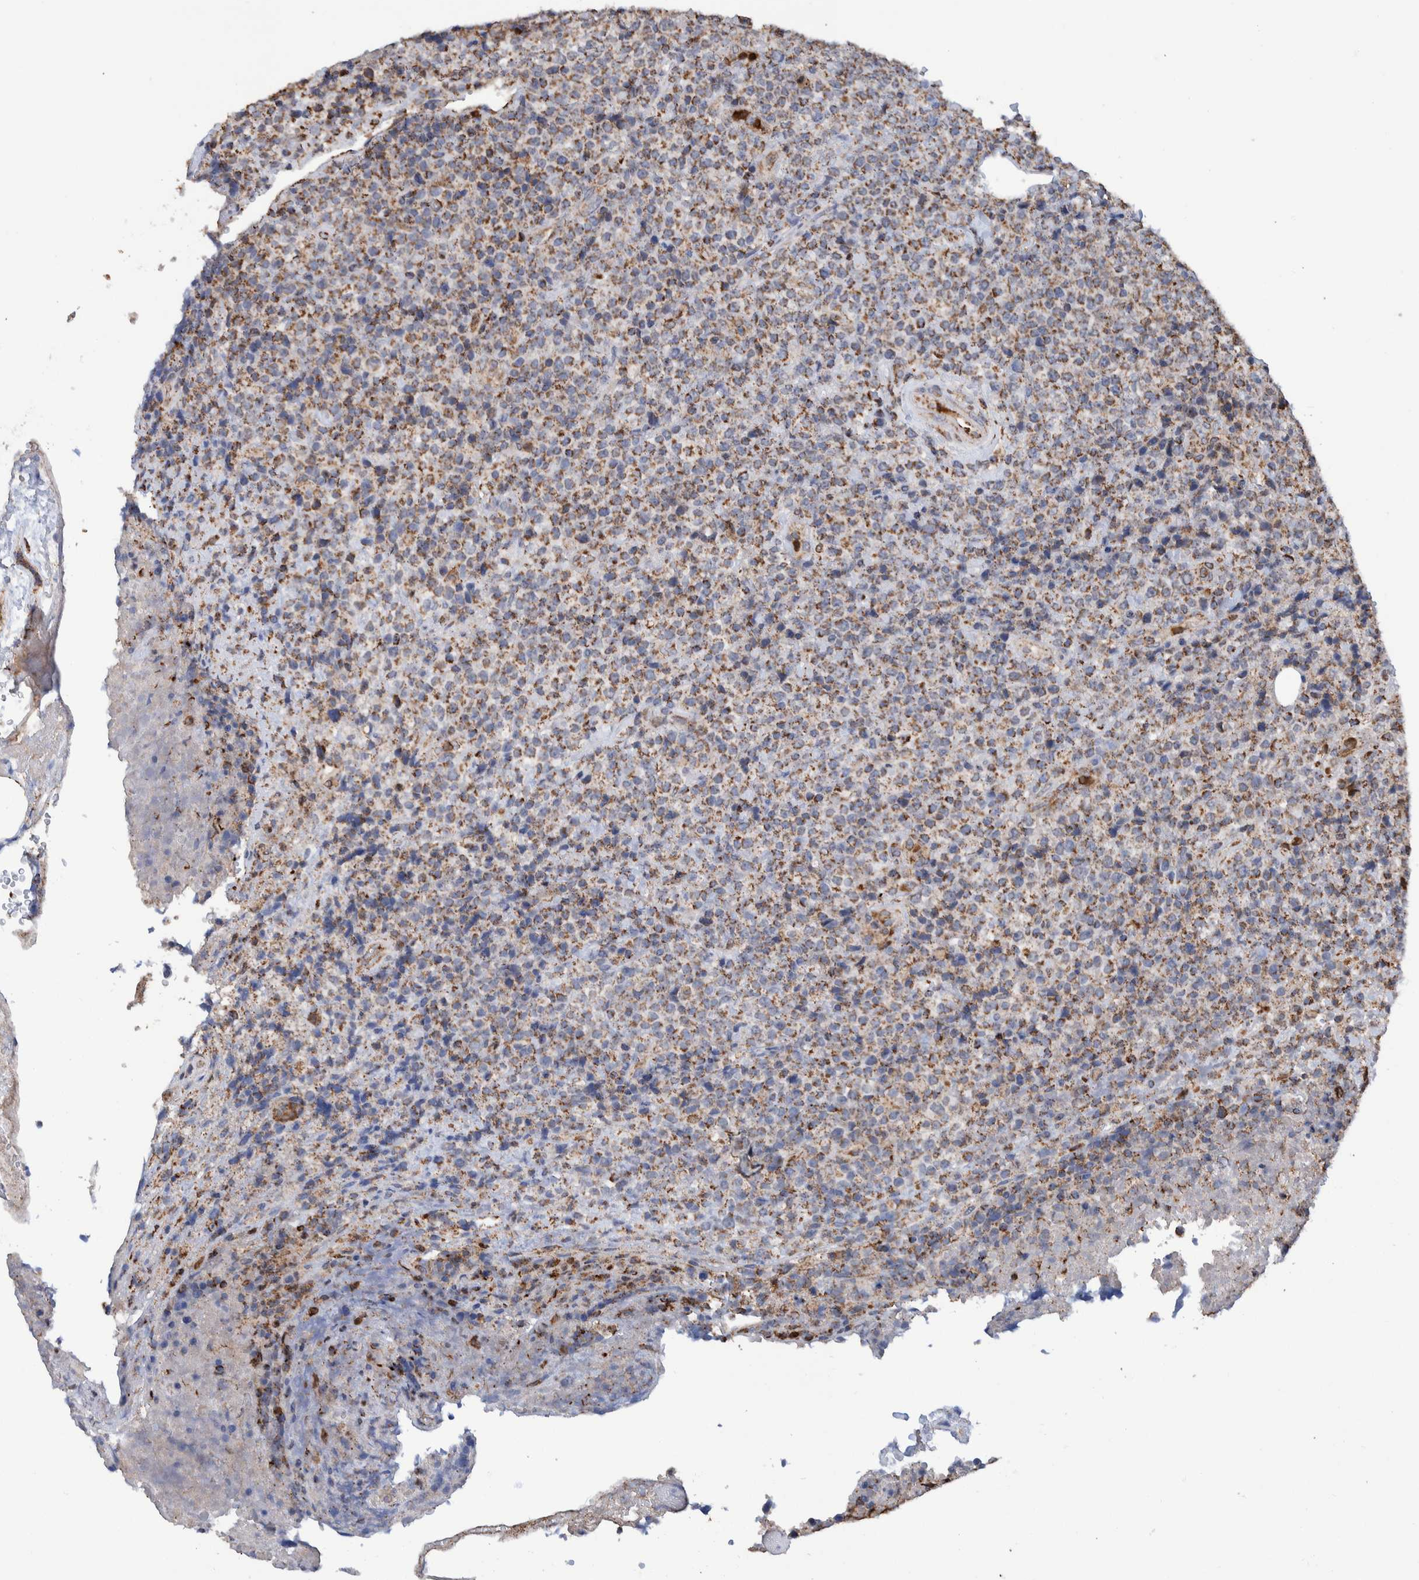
{"staining": {"intensity": "moderate", "quantity": ">75%", "location": "cytoplasmic/membranous"}, "tissue": "lymphoma", "cell_type": "Tumor cells", "image_type": "cancer", "snomed": [{"axis": "morphology", "description": "Malignant lymphoma, non-Hodgkin's type, High grade"}, {"axis": "topography", "description": "Lymph node"}], "caption": "High-grade malignant lymphoma, non-Hodgkin's type stained for a protein demonstrates moderate cytoplasmic/membranous positivity in tumor cells.", "gene": "DECR1", "patient": {"sex": "male", "age": 13}}